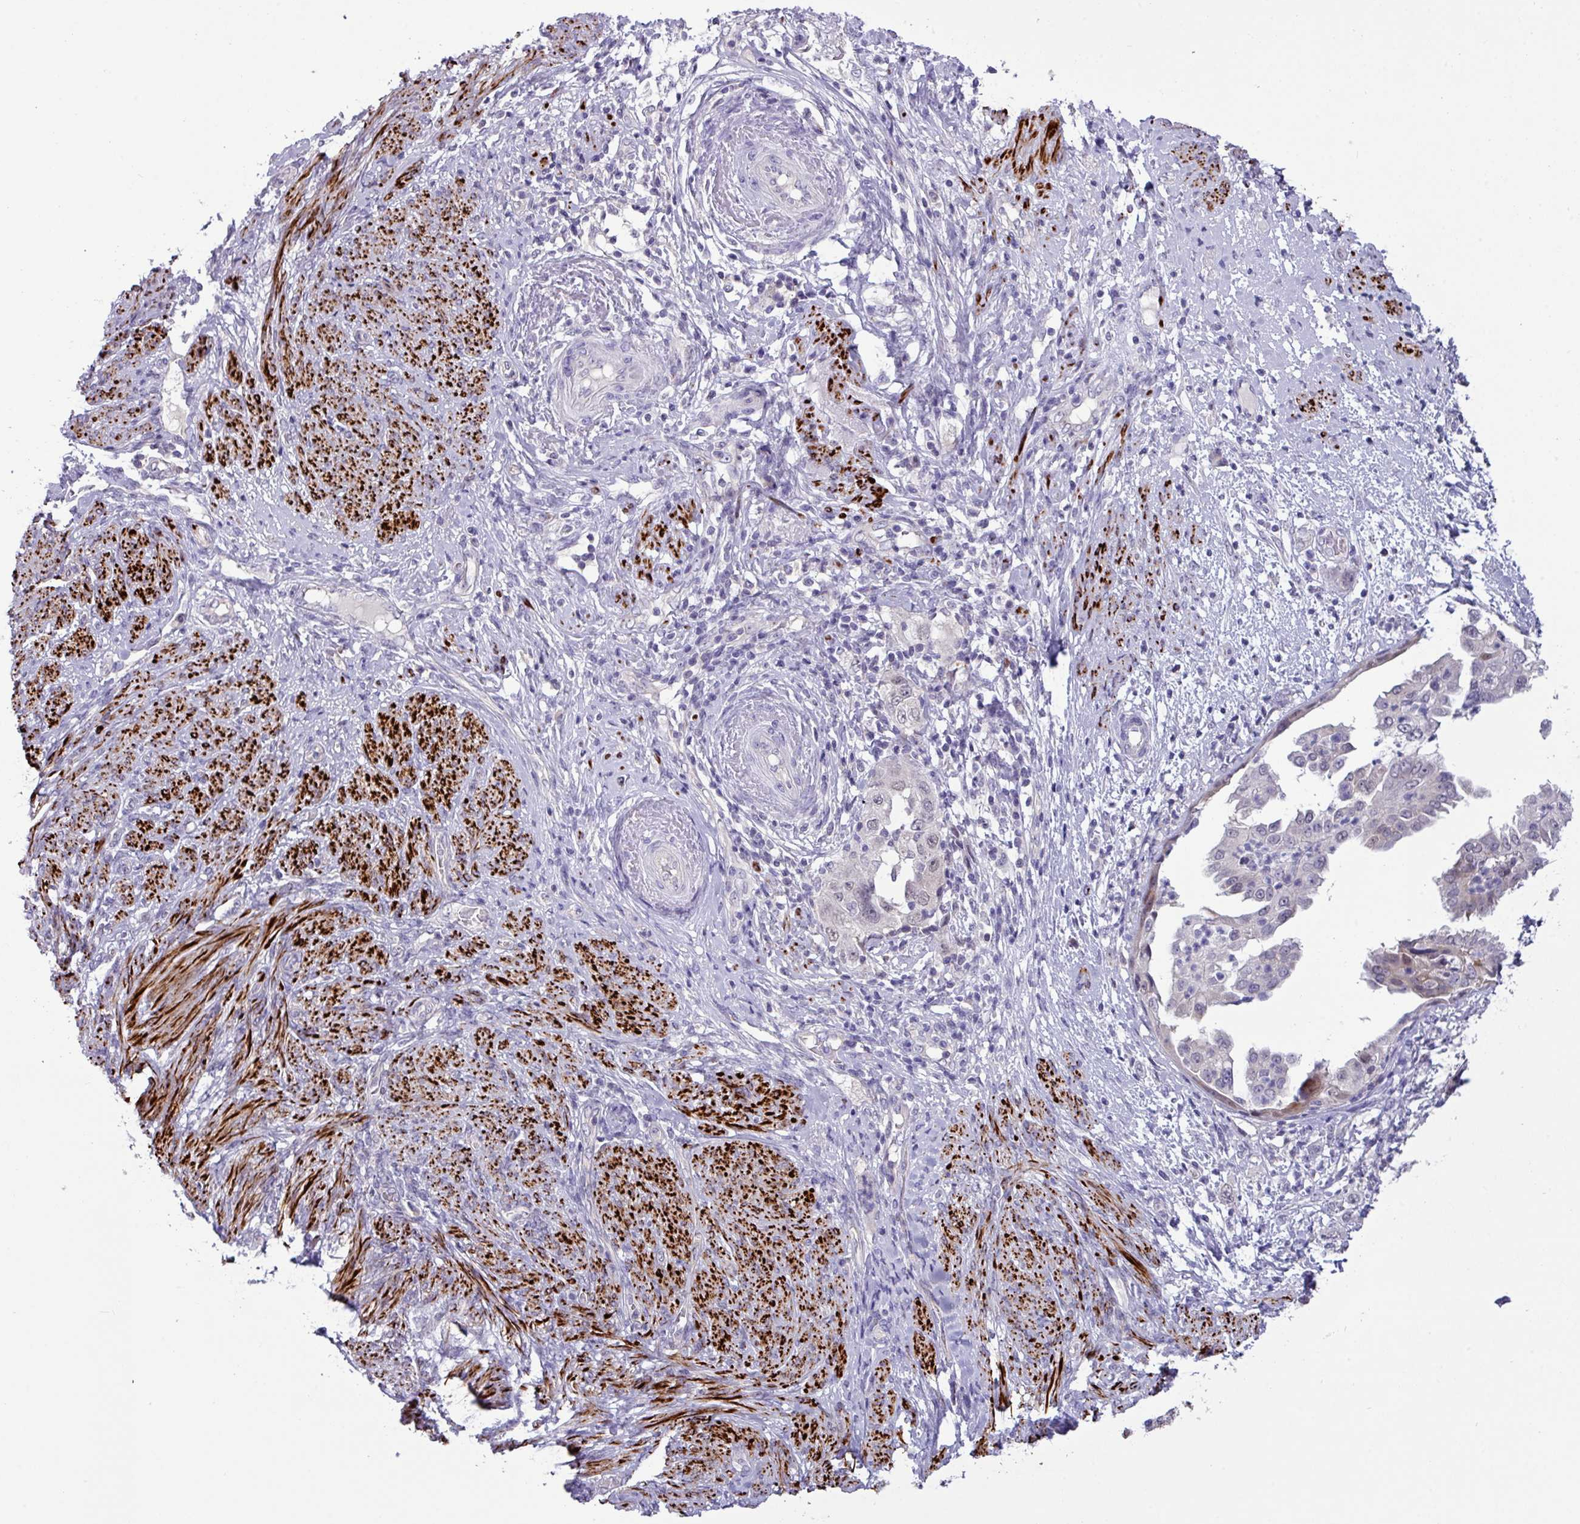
{"staining": {"intensity": "weak", "quantity": "<25%", "location": "nuclear"}, "tissue": "endometrial cancer", "cell_type": "Tumor cells", "image_type": "cancer", "snomed": [{"axis": "morphology", "description": "Adenocarcinoma, NOS"}, {"axis": "topography", "description": "Endometrium"}], "caption": "DAB (3,3'-diaminobenzidine) immunohistochemical staining of human endometrial adenocarcinoma reveals no significant expression in tumor cells. The staining was performed using DAB (3,3'-diaminobenzidine) to visualize the protein expression in brown, while the nuclei were stained in blue with hematoxylin (Magnification: 20x).", "gene": "RIPPLY1", "patient": {"sex": "female", "age": 85}}